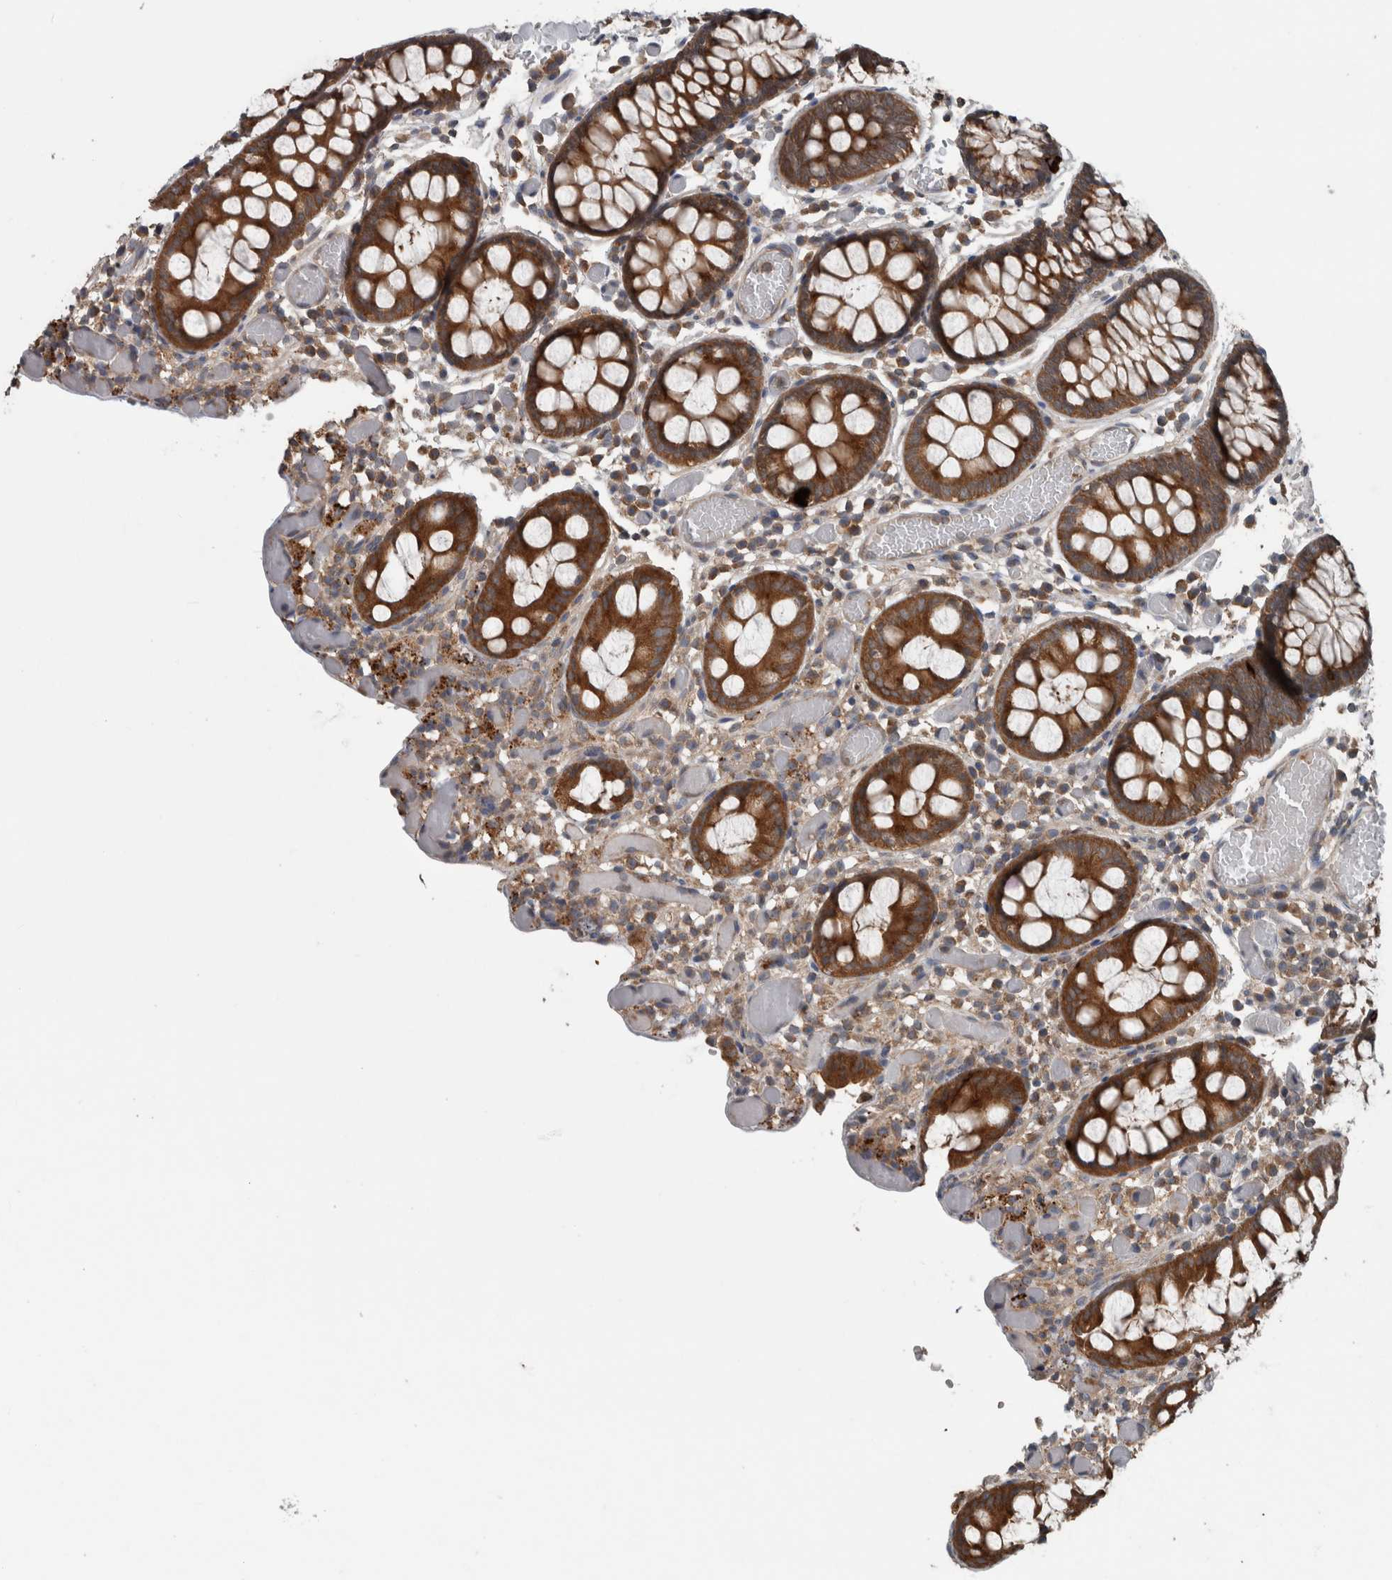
{"staining": {"intensity": "moderate", "quantity": ">75%", "location": "cytoplasmic/membranous"}, "tissue": "colon", "cell_type": "Endothelial cells", "image_type": "normal", "snomed": [{"axis": "morphology", "description": "Normal tissue, NOS"}, {"axis": "topography", "description": "Colon"}], "caption": "IHC histopathology image of normal human colon stained for a protein (brown), which demonstrates medium levels of moderate cytoplasmic/membranous staining in about >75% of endothelial cells.", "gene": "RIOK3", "patient": {"sex": "male", "age": 14}}